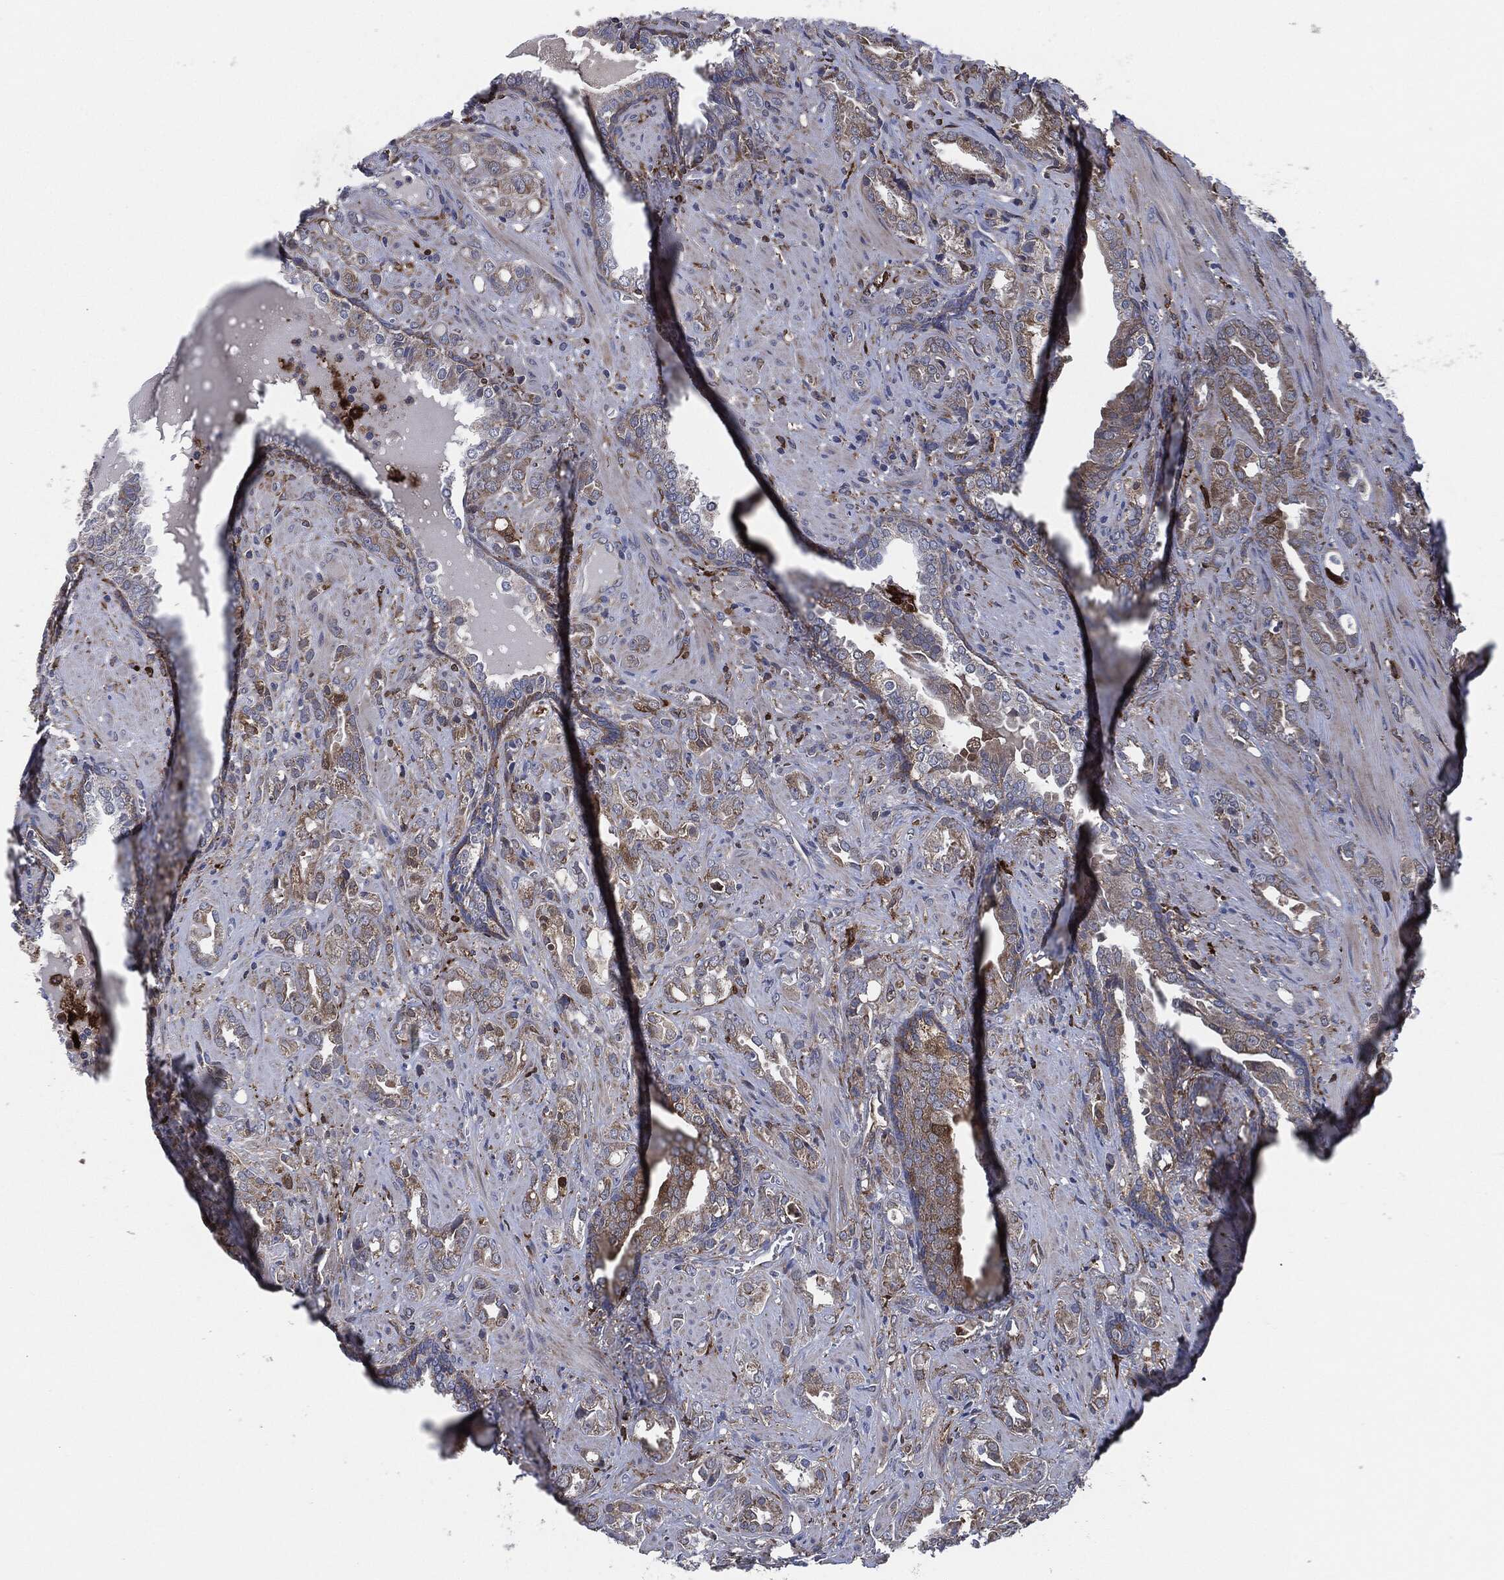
{"staining": {"intensity": "moderate", "quantity": "25%-75%", "location": "cytoplasmic/membranous"}, "tissue": "prostate cancer", "cell_type": "Tumor cells", "image_type": "cancer", "snomed": [{"axis": "morphology", "description": "Adenocarcinoma, NOS"}, {"axis": "topography", "description": "Prostate"}], "caption": "An image of adenocarcinoma (prostate) stained for a protein exhibits moderate cytoplasmic/membranous brown staining in tumor cells. Using DAB (3,3'-diaminobenzidine) (brown) and hematoxylin (blue) stains, captured at high magnification using brightfield microscopy.", "gene": "TMEM11", "patient": {"sex": "male", "age": 57}}